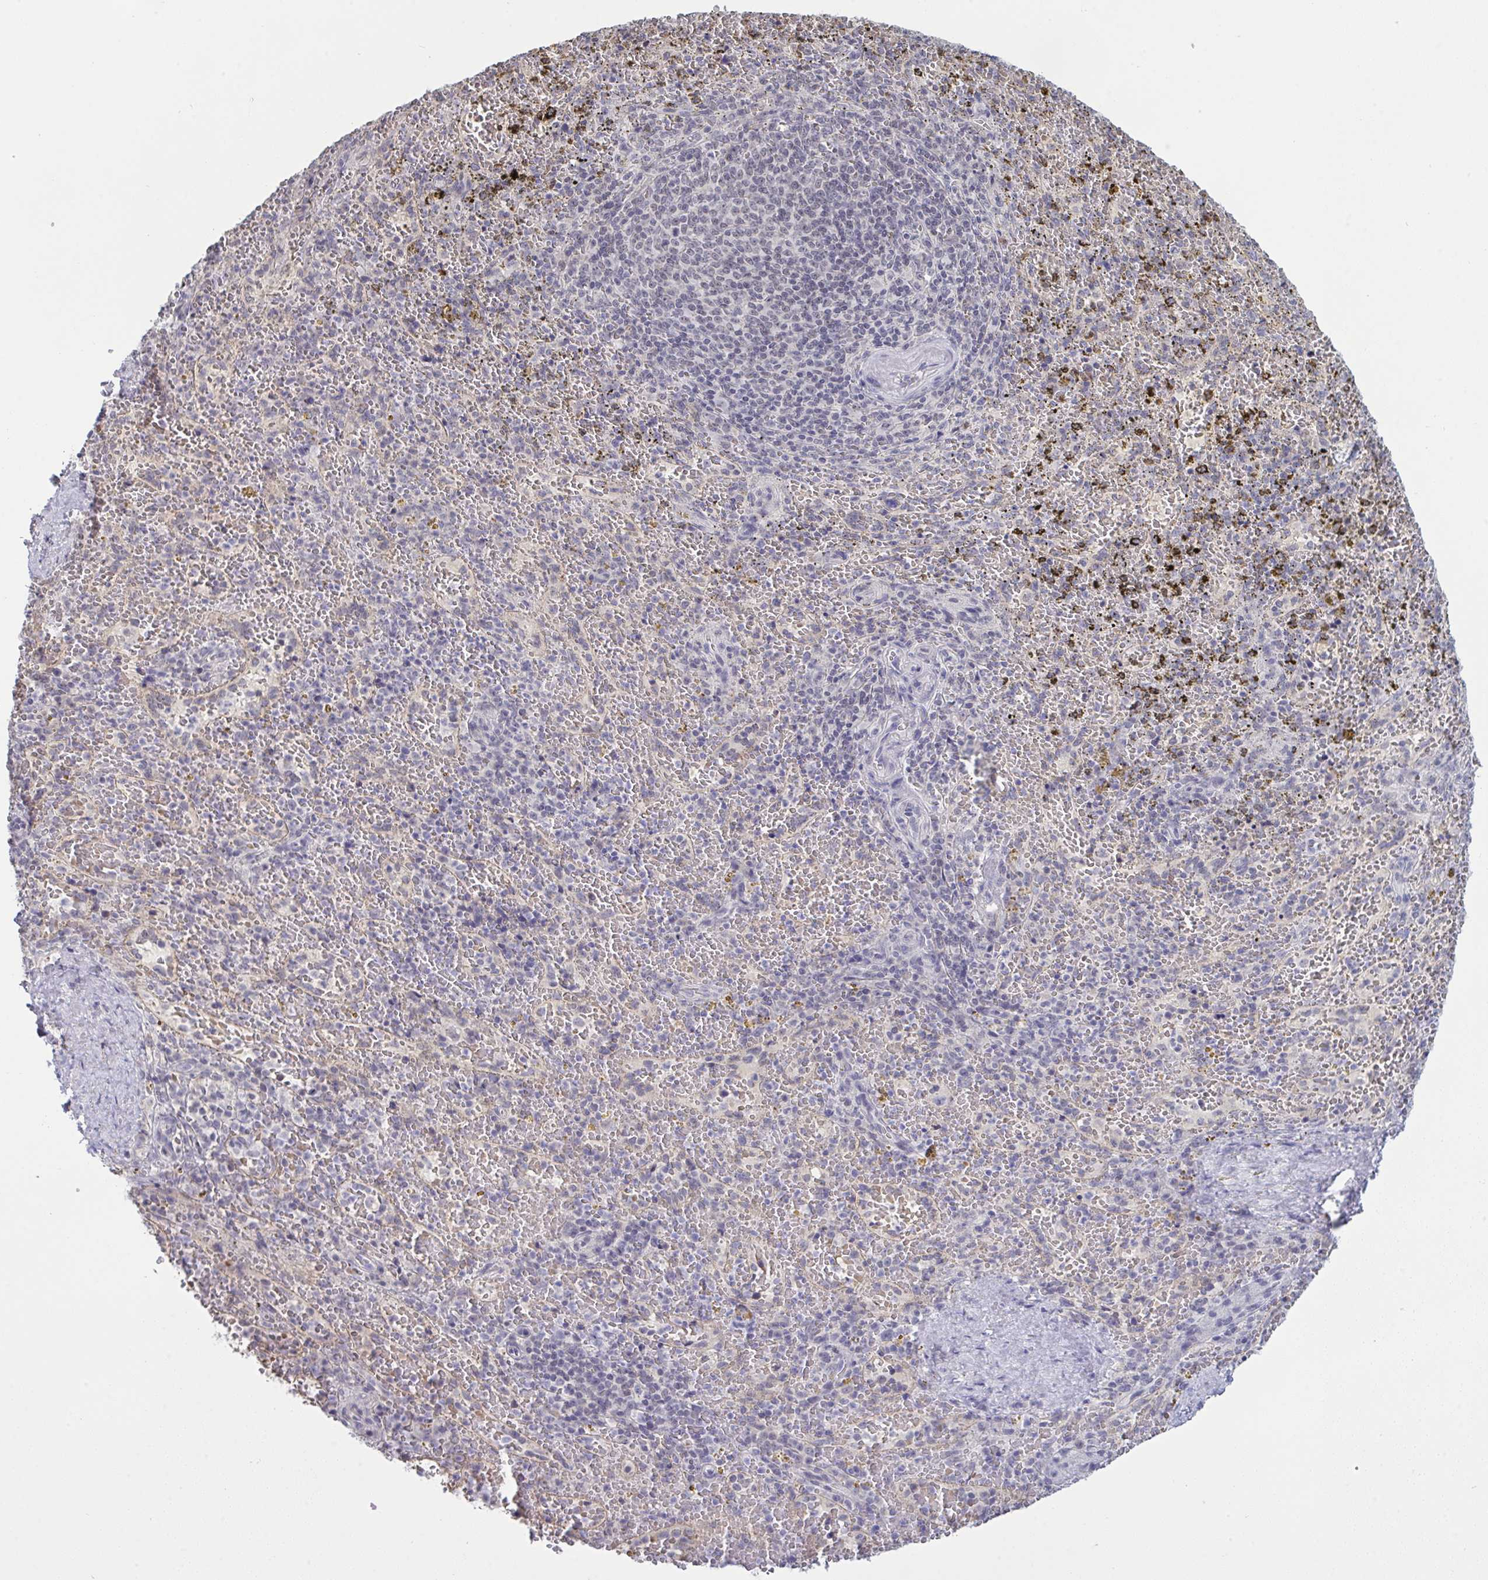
{"staining": {"intensity": "negative", "quantity": "none", "location": "none"}, "tissue": "spleen", "cell_type": "Cells in red pulp", "image_type": "normal", "snomed": [{"axis": "morphology", "description": "Normal tissue, NOS"}, {"axis": "topography", "description": "Spleen"}], "caption": "Immunohistochemistry micrograph of normal spleen stained for a protein (brown), which shows no expression in cells in red pulp.", "gene": "ZNF784", "patient": {"sex": "female", "age": 50}}